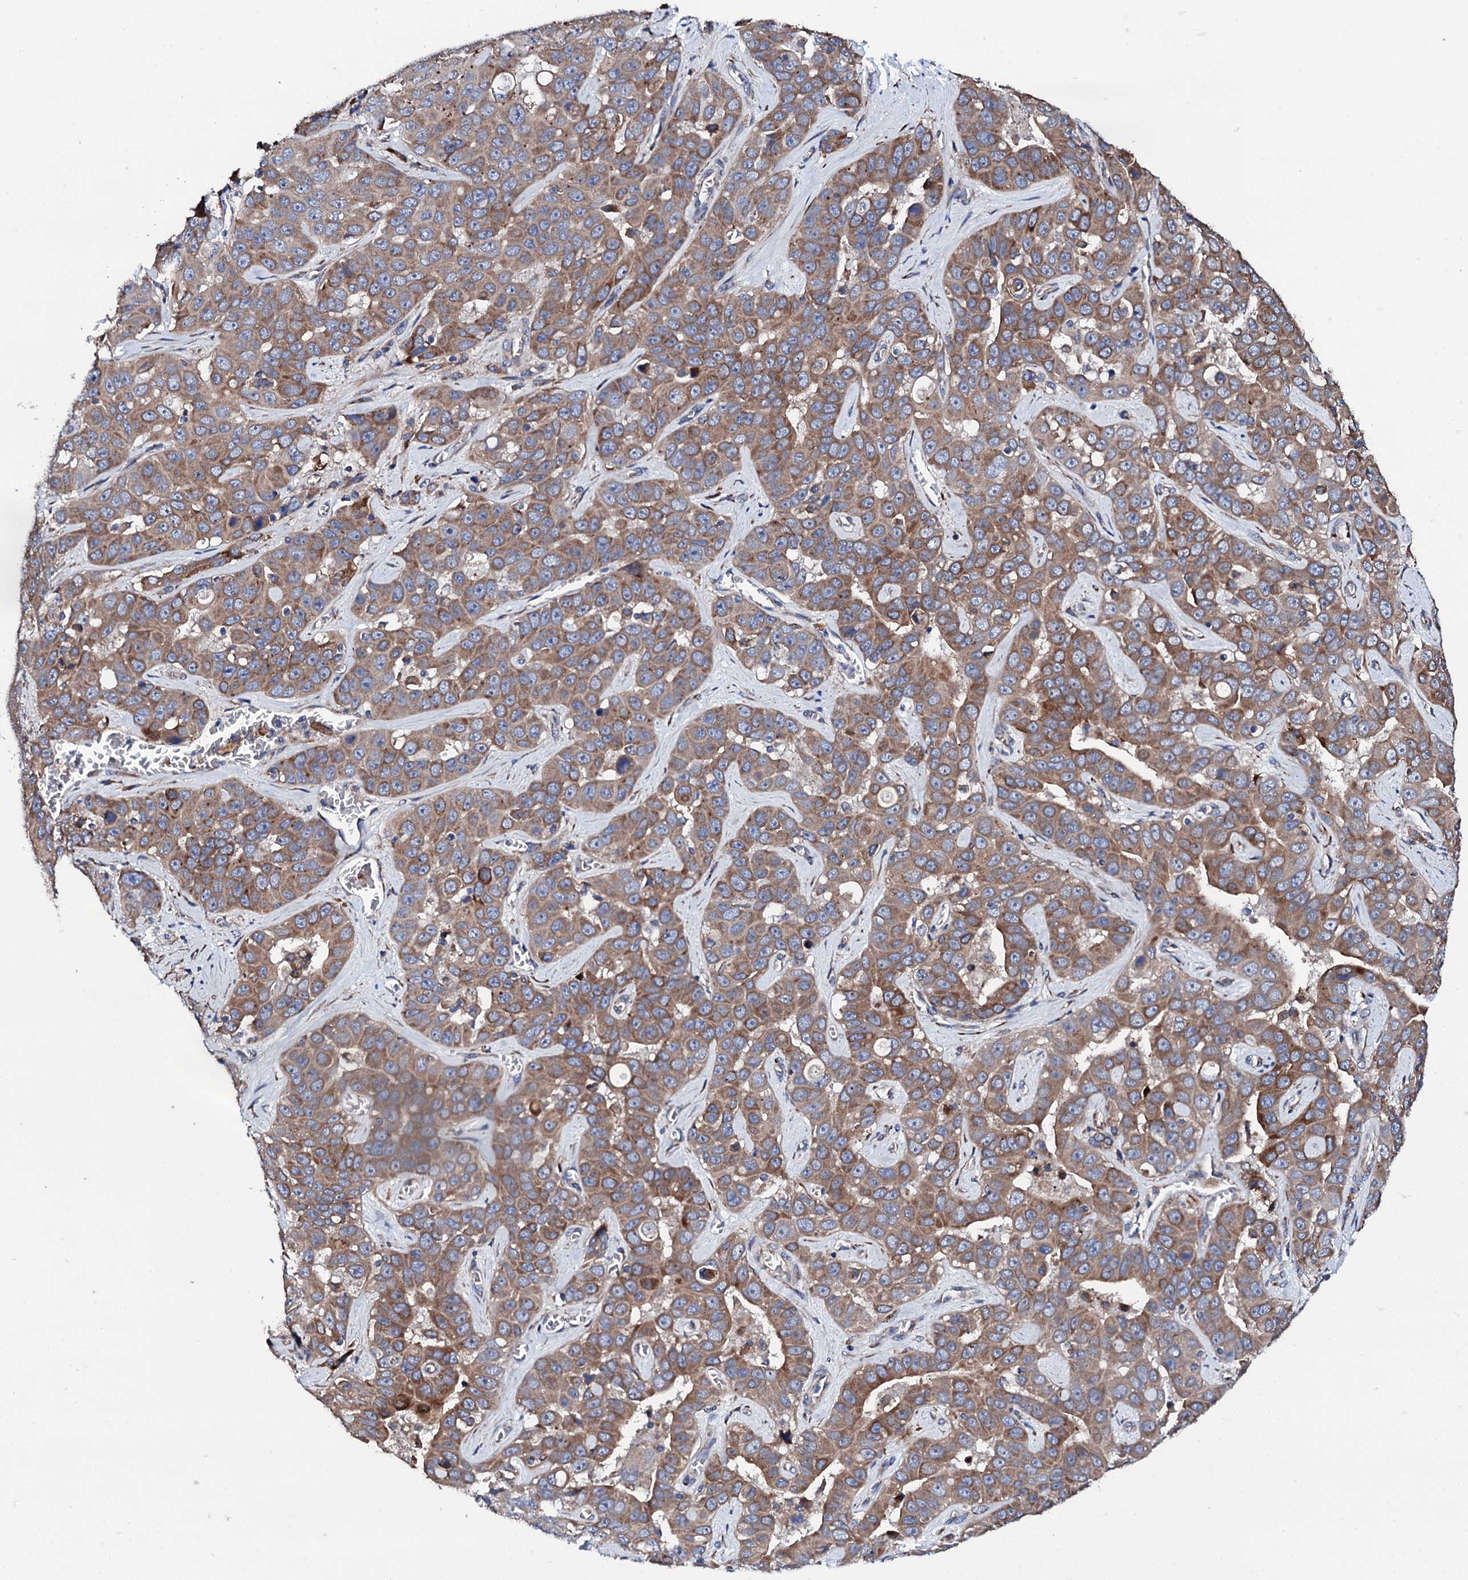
{"staining": {"intensity": "moderate", "quantity": ">75%", "location": "cytoplasmic/membranous"}, "tissue": "liver cancer", "cell_type": "Tumor cells", "image_type": "cancer", "snomed": [{"axis": "morphology", "description": "Cholangiocarcinoma"}, {"axis": "topography", "description": "Liver"}], "caption": "This micrograph shows cholangiocarcinoma (liver) stained with immunohistochemistry (IHC) to label a protein in brown. The cytoplasmic/membranous of tumor cells show moderate positivity for the protein. Nuclei are counter-stained blue.", "gene": "LIPT2", "patient": {"sex": "female", "age": 52}}